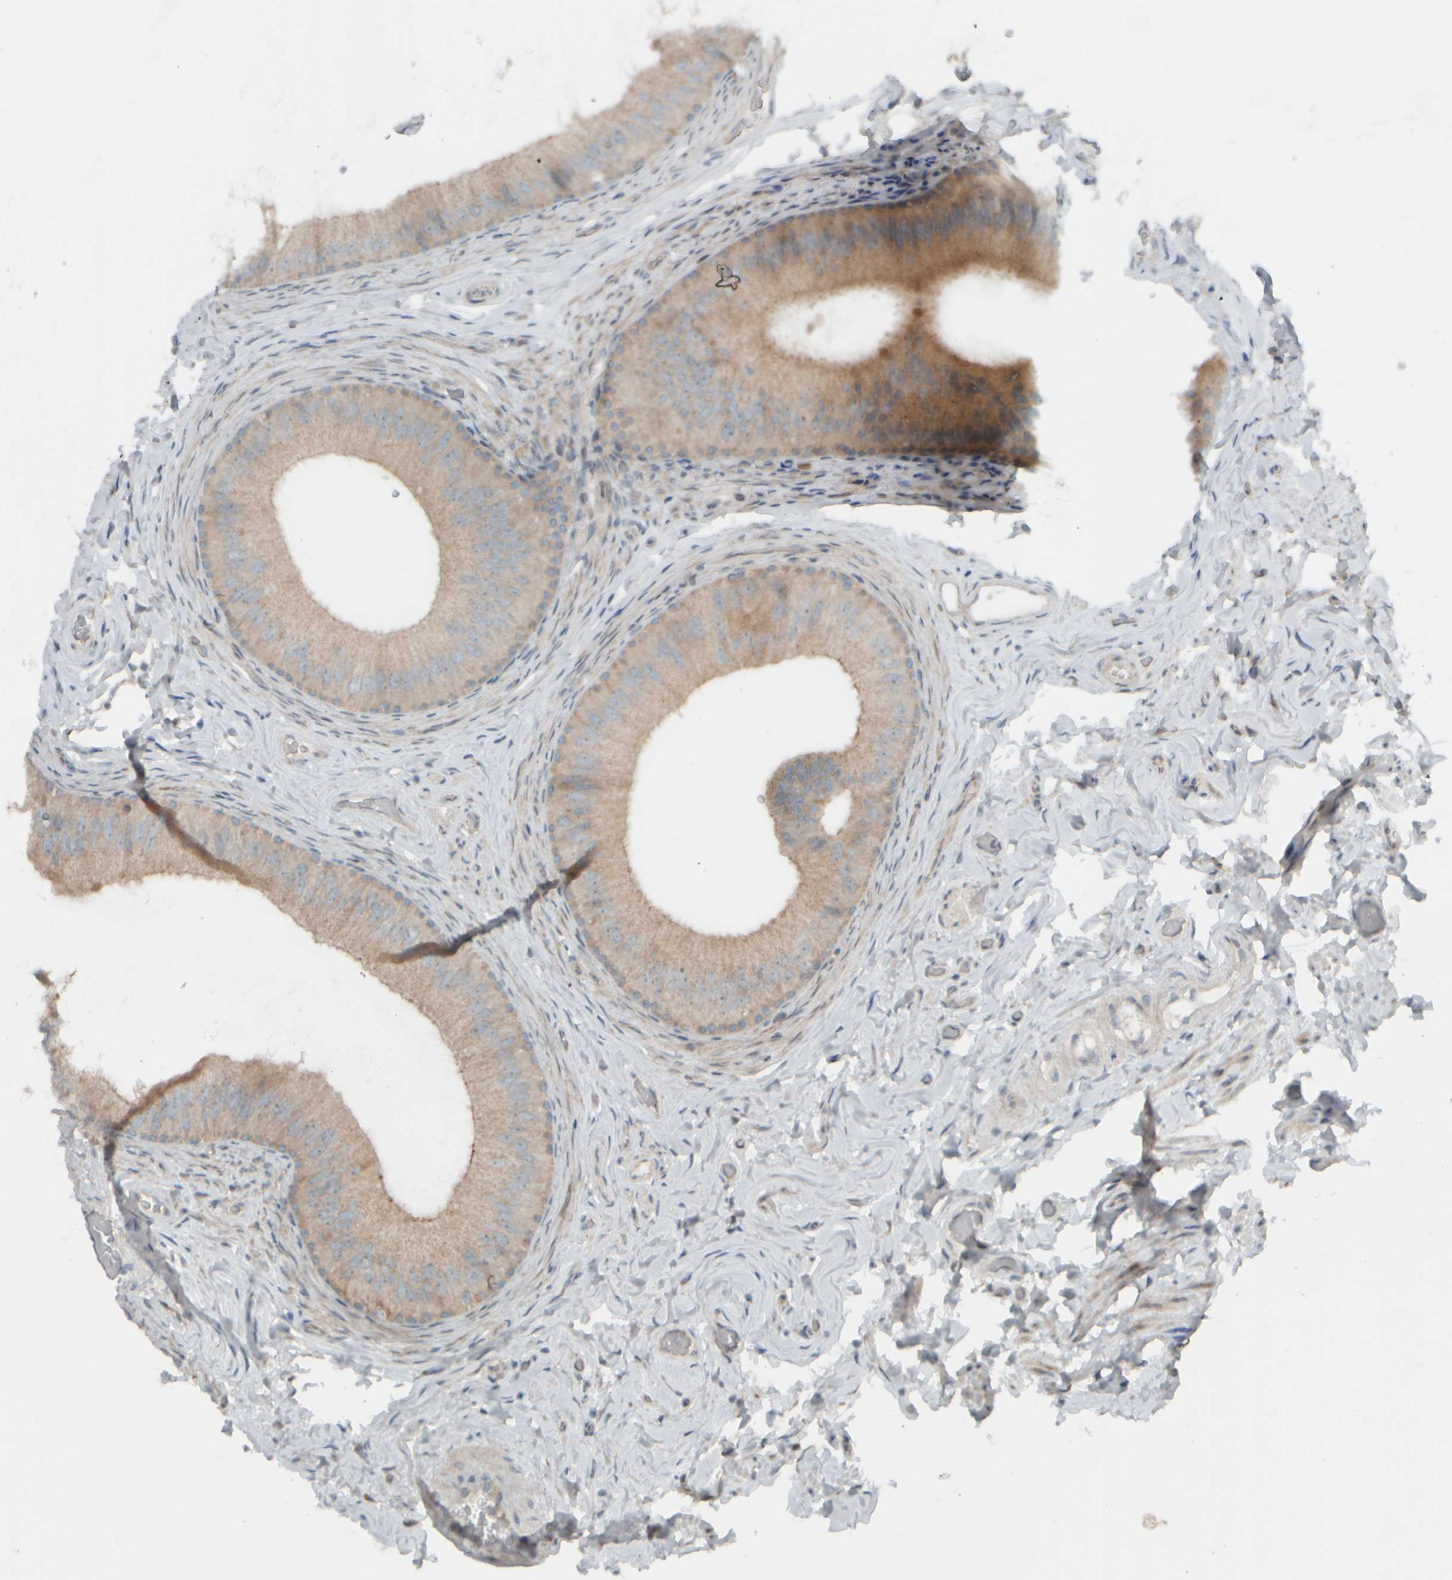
{"staining": {"intensity": "weak", "quantity": ">75%", "location": "cytoplasmic/membranous"}, "tissue": "epididymis", "cell_type": "Glandular cells", "image_type": "normal", "snomed": [{"axis": "morphology", "description": "Normal tissue, NOS"}, {"axis": "topography", "description": "Vascular tissue"}, {"axis": "topography", "description": "Epididymis"}], "caption": "High-magnification brightfield microscopy of benign epididymis stained with DAB (3,3'-diaminobenzidine) (brown) and counterstained with hematoxylin (blue). glandular cells exhibit weak cytoplasmic/membranous staining is appreciated in about>75% of cells.", "gene": "HGS", "patient": {"sex": "male", "age": 49}}